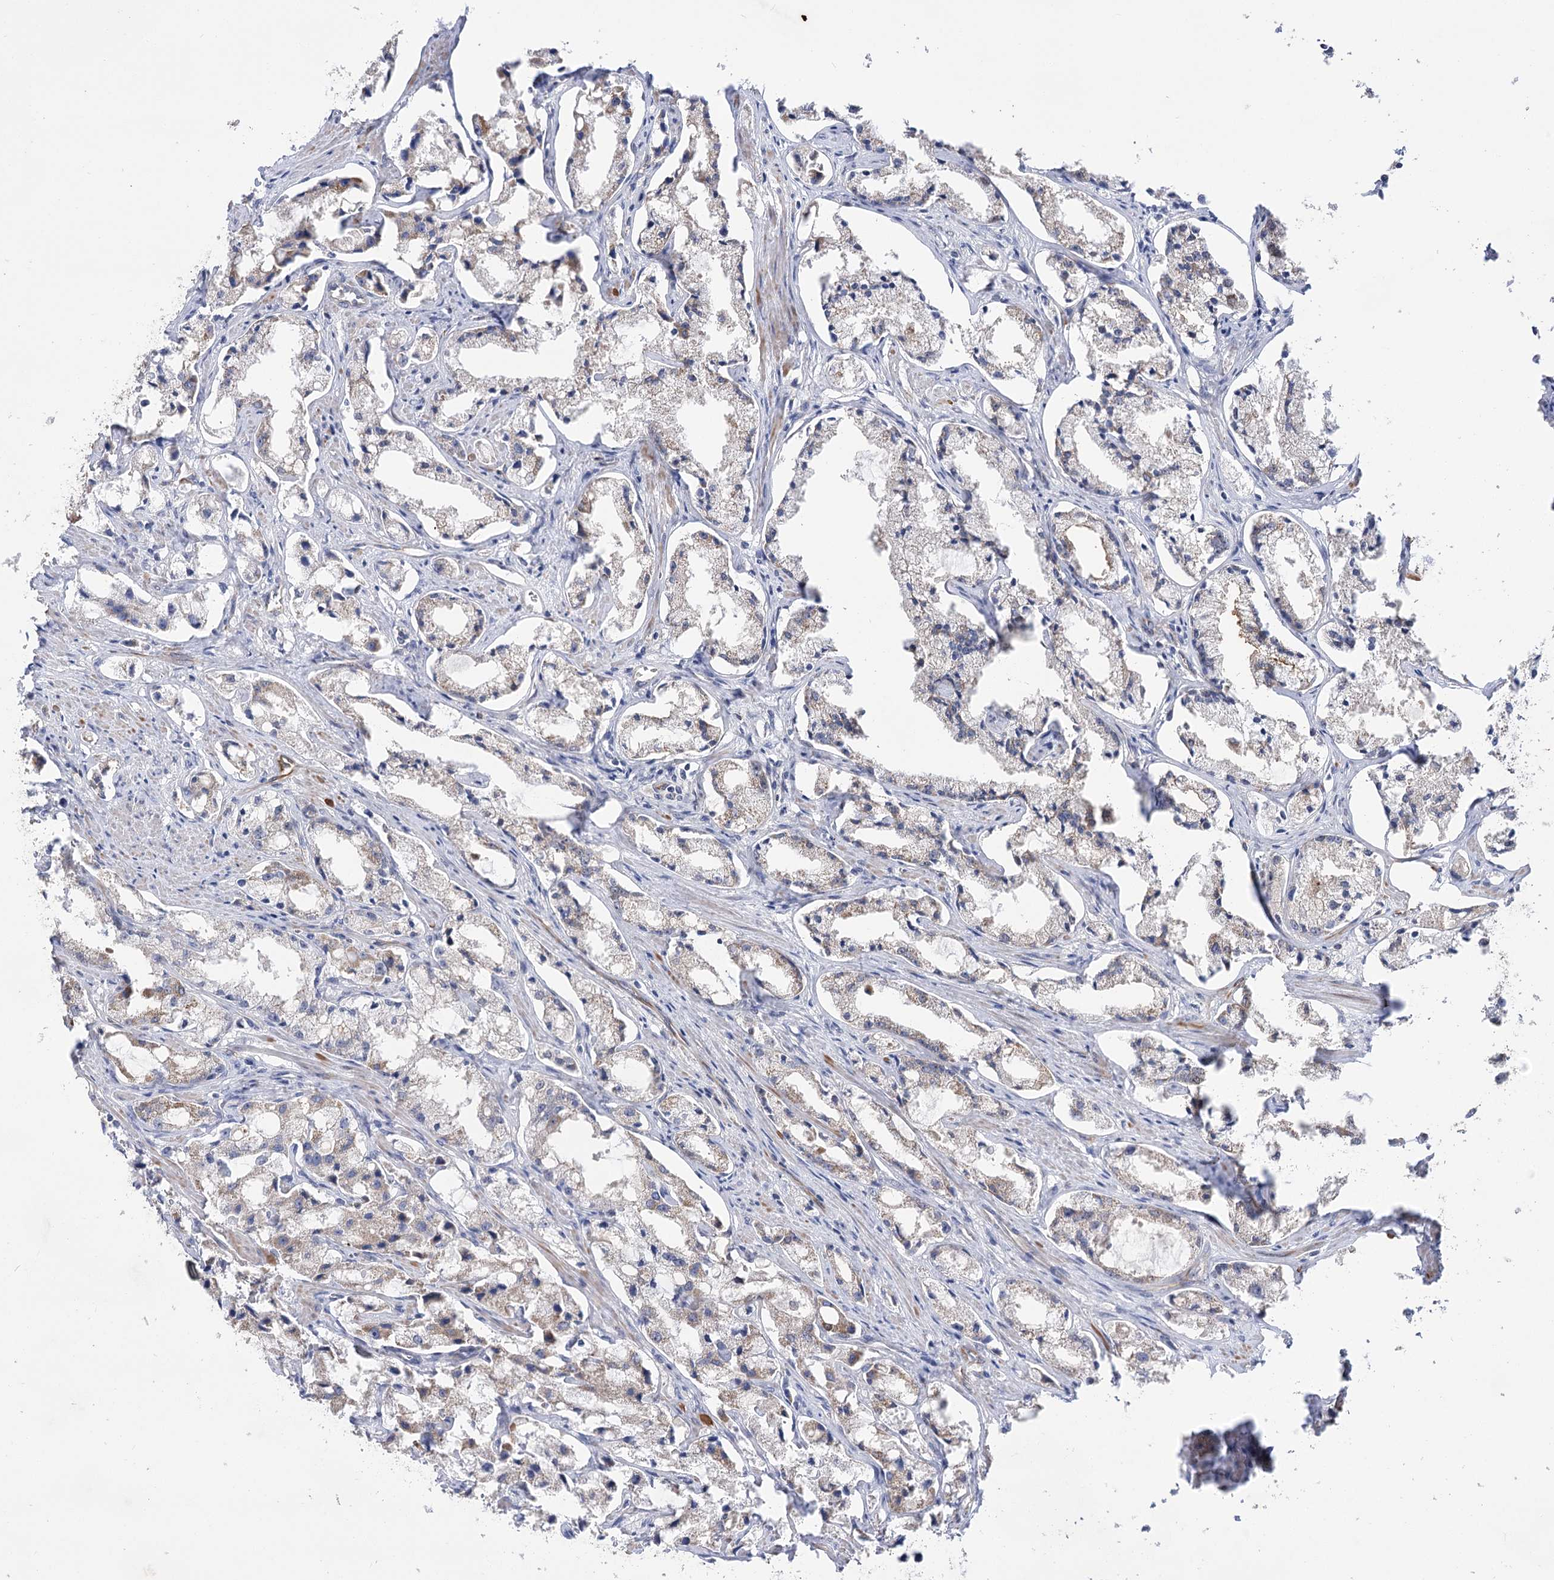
{"staining": {"intensity": "weak", "quantity": "<25%", "location": "cytoplasmic/membranous"}, "tissue": "prostate cancer", "cell_type": "Tumor cells", "image_type": "cancer", "snomed": [{"axis": "morphology", "description": "Adenocarcinoma, High grade"}, {"axis": "topography", "description": "Prostate"}], "caption": "High-grade adenocarcinoma (prostate) was stained to show a protein in brown. There is no significant positivity in tumor cells.", "gene": "ECHDC3", "patient": {"sex": "male", "age": 66}}